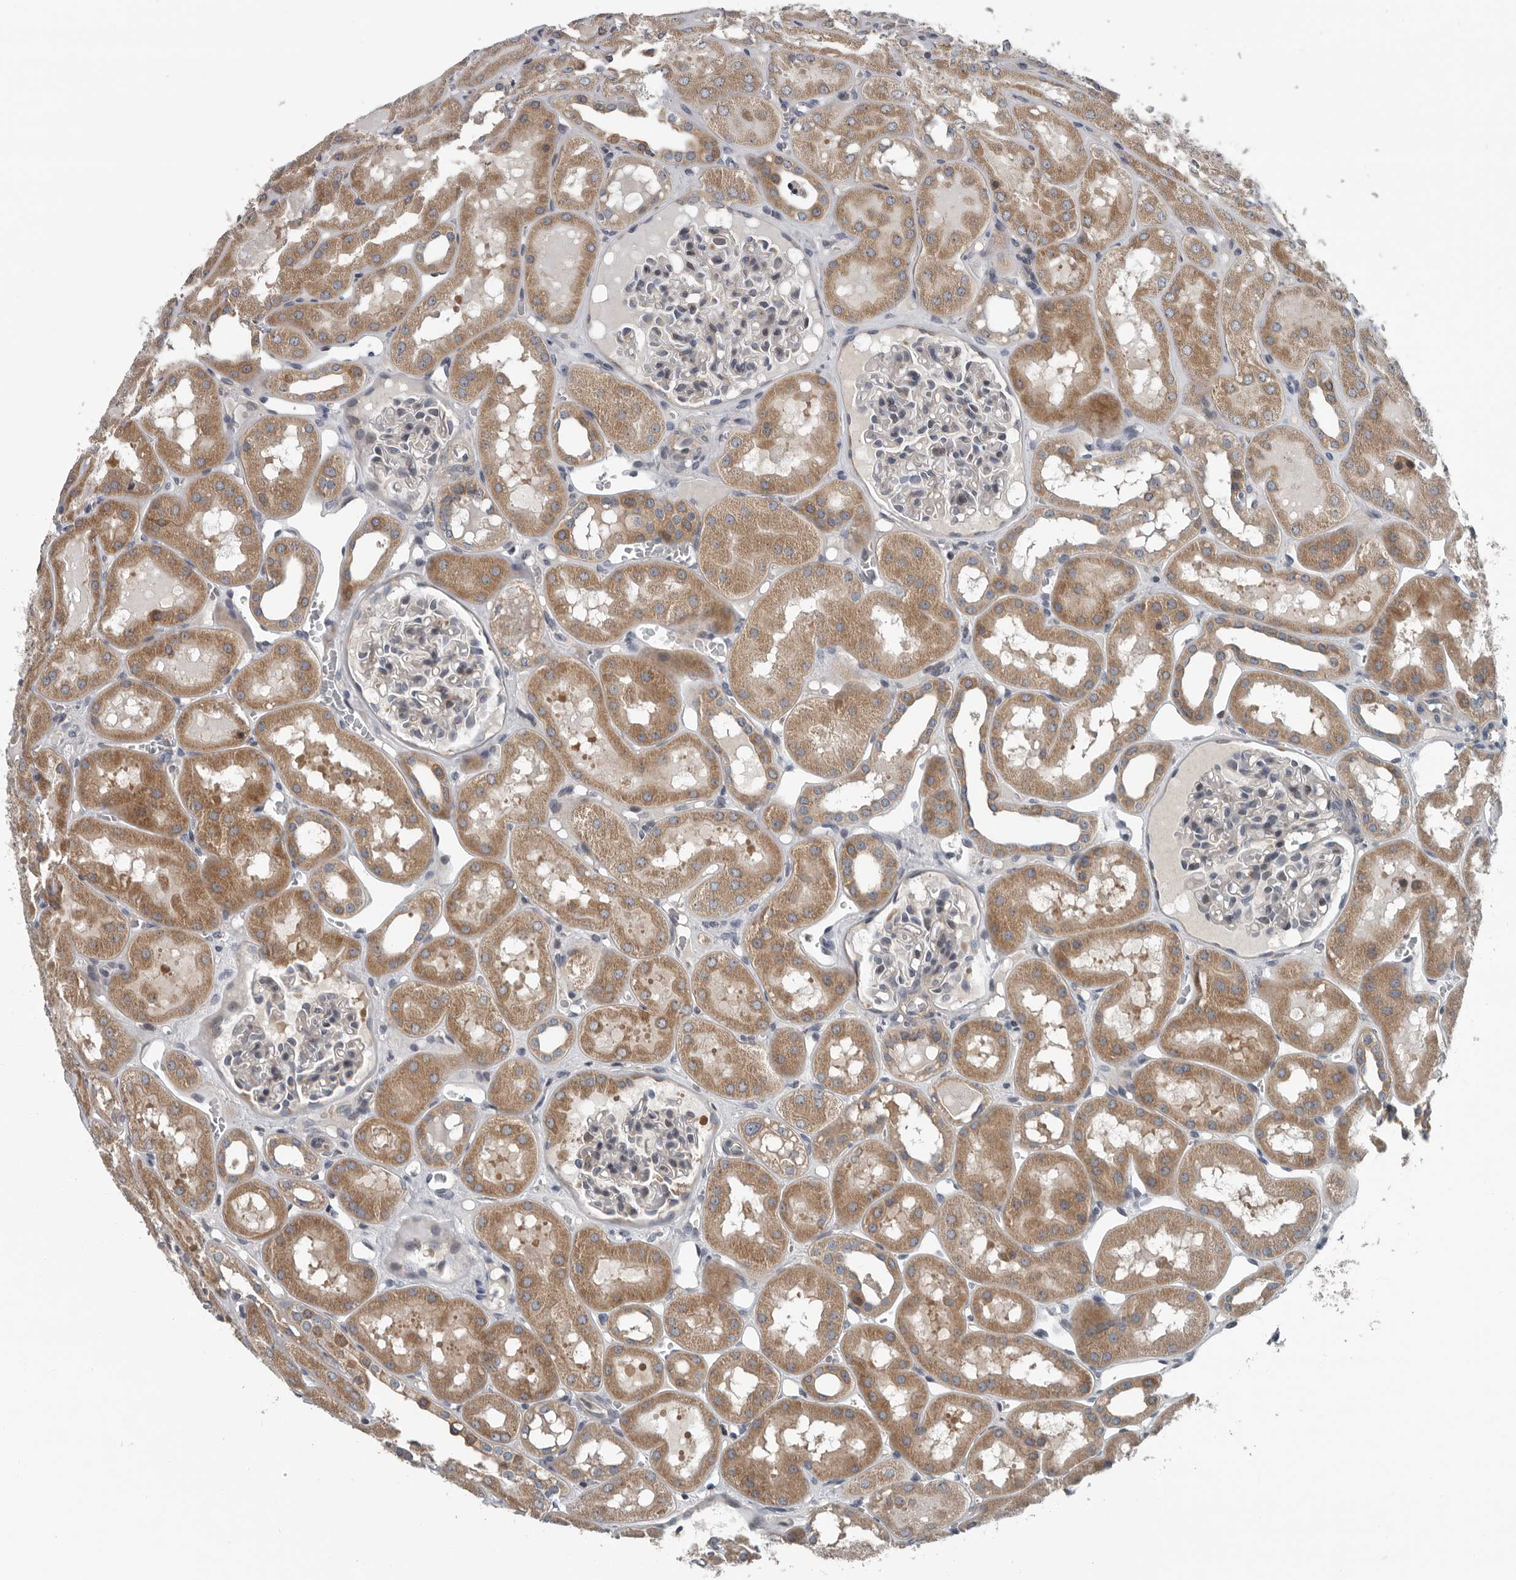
{"staining": {"intensity": "negative", "quantity": "none", "location": "none"}, "tissue": "kidney", "cell_type": "Cells in glomeruli", "image_type": "normal", "snomed": [{"axis": "morphology", "description": "Normal tissue, NOS"}, {"axis": "topography", "description": "Kidney"}, {"axis": "topography", "description": "Urinary bladder"}], "caption": "Kidney was stained to show a protein in brown. There is no significant positivity in cells in glomeruli. Brightfield microscopy of IHC stained with DAB (3,3'-diaminobenzidine) (brown) and hematoxylin (blue), captured at high magnification.", "gene": "TMEM199", "patient": {"sex": "male", "age": 16}}